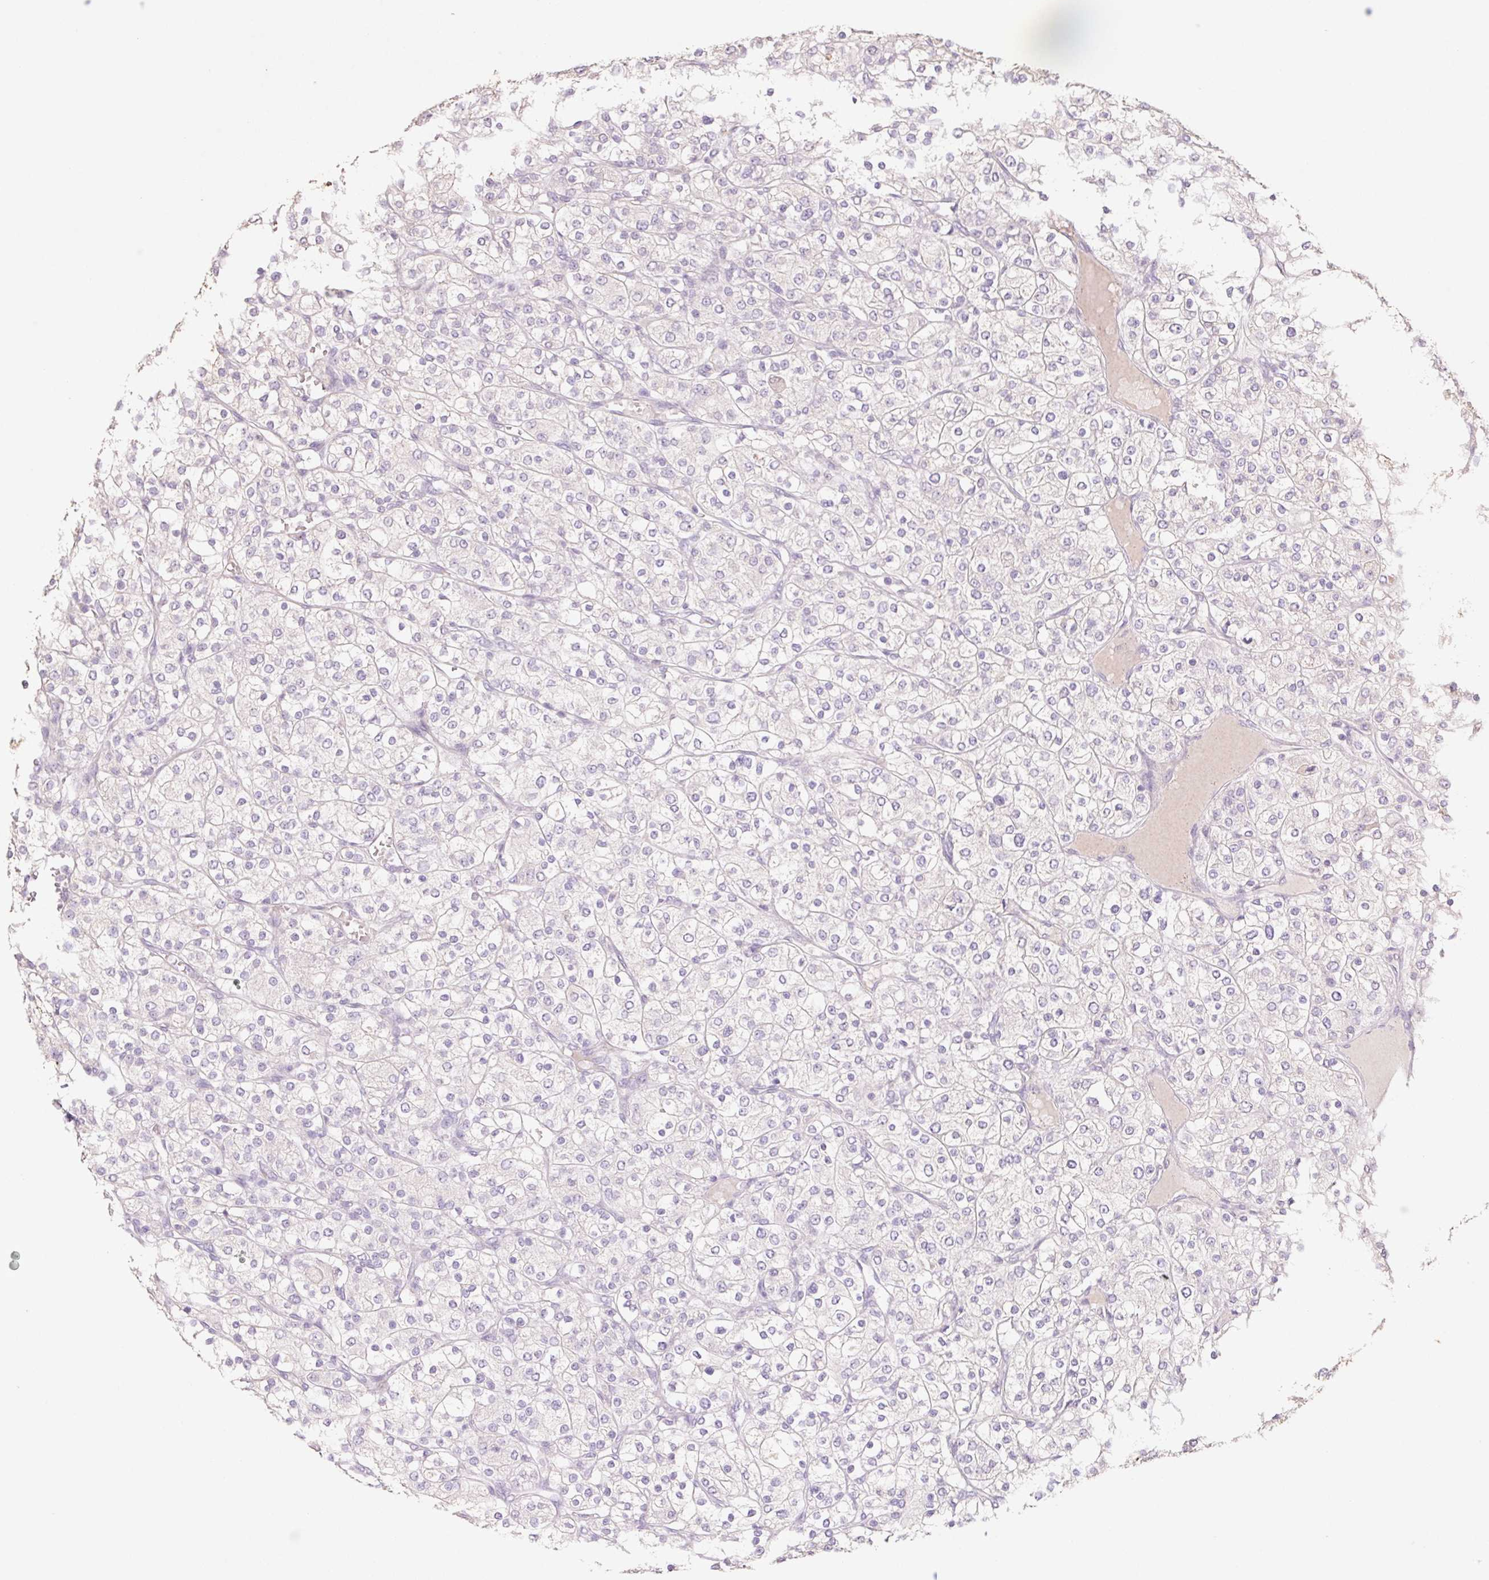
{"staining": {"intensity": "negative", "quantity": "none", "location": "none"}, "tissue": "renal cancer", "cell_type": "Tumor cells", "image_type": "cancer", "snomed": [{"axis": "morphology", "description": "Adenocarcinoma, NOS"}, {"axis": "topography", "description": "Kidney"}], "caption": "This is a photomicrograph of IHC staining of renal cancer, which shows no positivity in tumor cells.", "gene": "GRM2", "patient": {"sex": "male", "age": 80}}